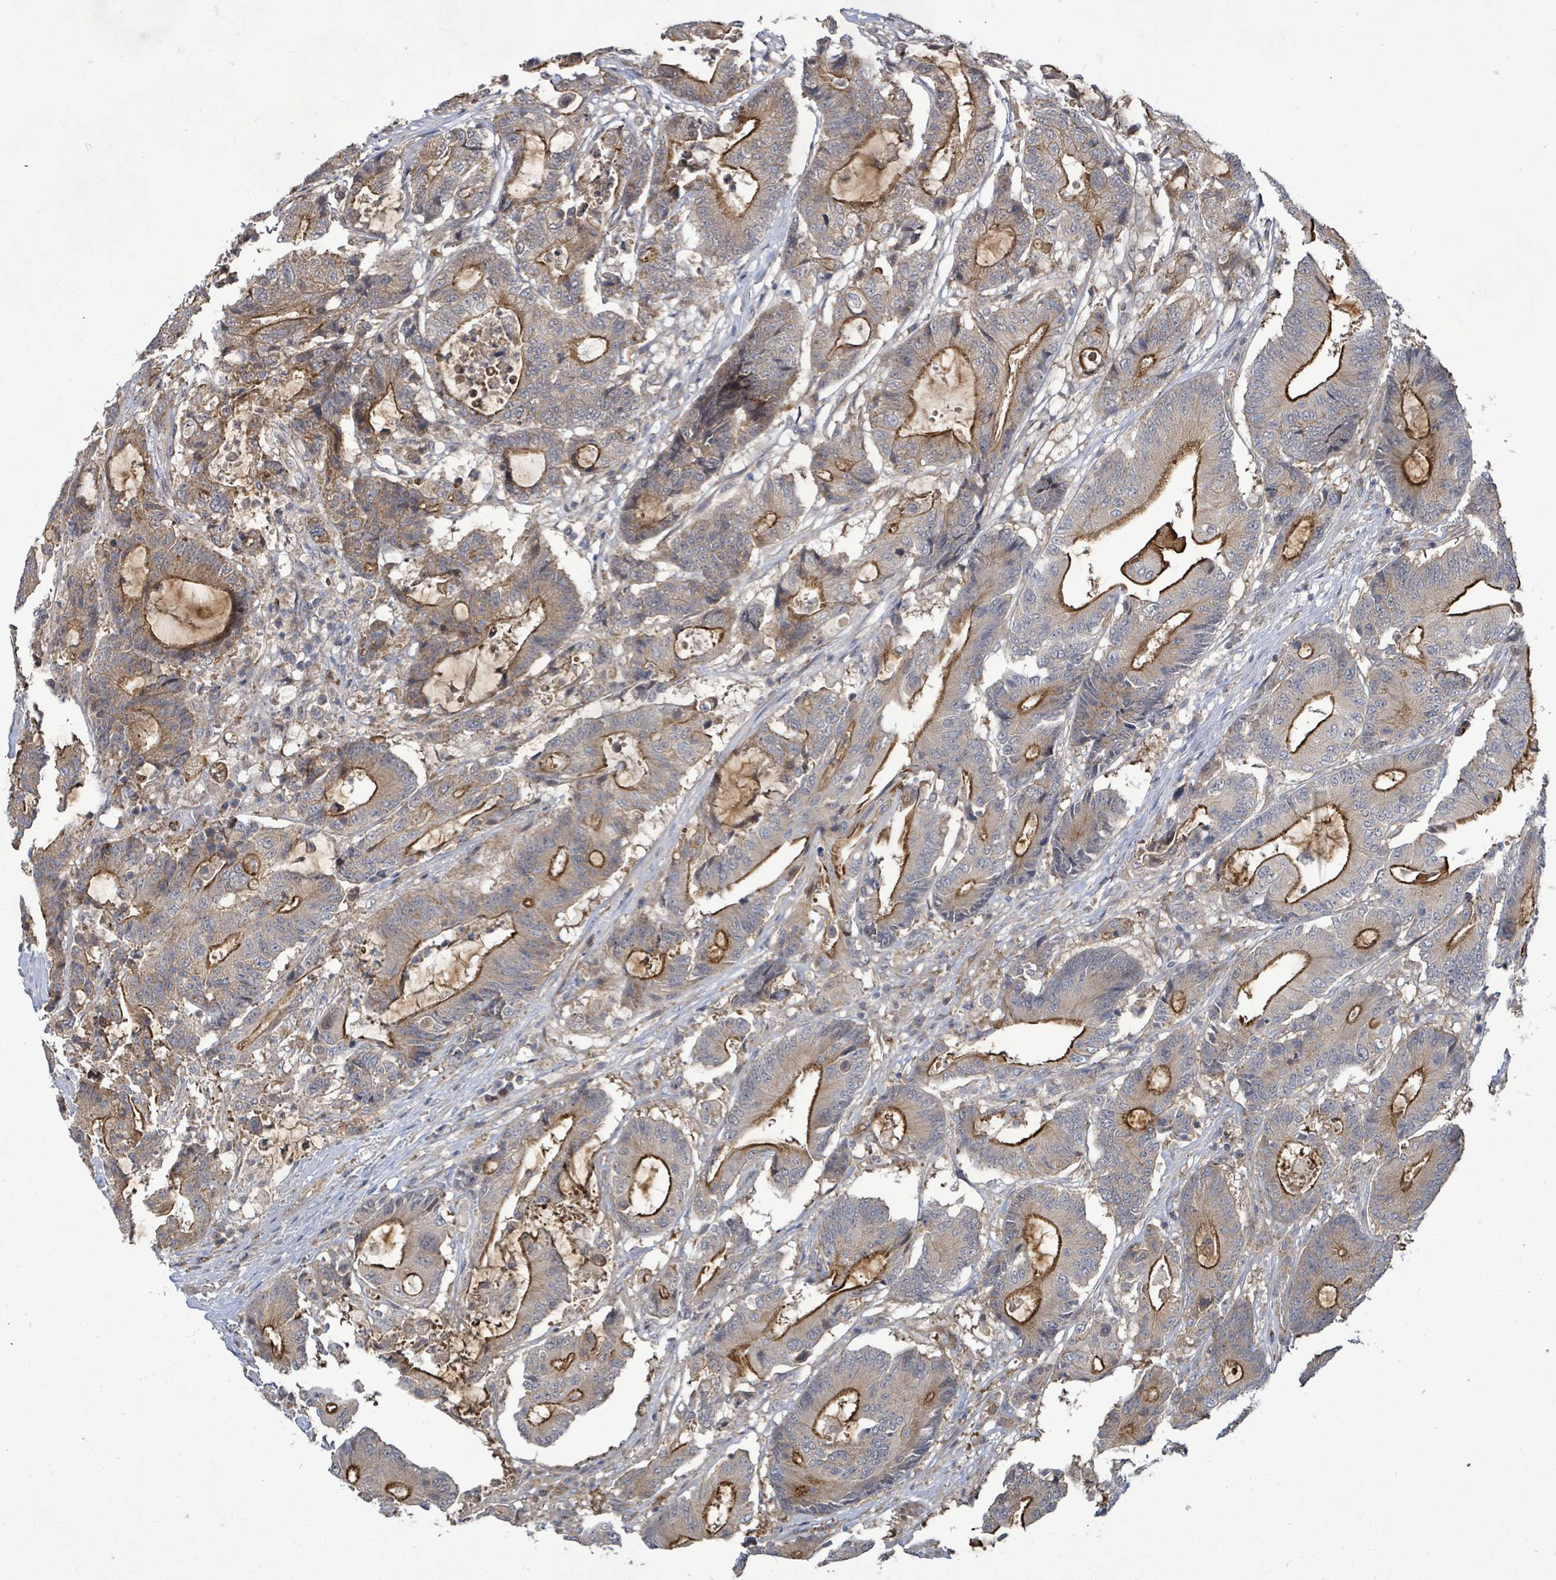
{"staining": {"intensity": "strong", "quantity": ">75%", "location": "cytoplasmic/membranous"}, "tissue": "colorectal cancer", "cell_type": "Tumor cells", "image_type": "cancer", "snomed": [{"axis": "morphology", "description": "Adenocarcinoma, NOS"}, {"axis": "topography", "description": "Colon"}], "caption": "Colorectal adenocarcinoma stained for a protein reveals strong cytoplasmic/membranous positivity in tumor cells.", "gene": "KBTBD11", "patient": {"sex": "female", "age": 84}}